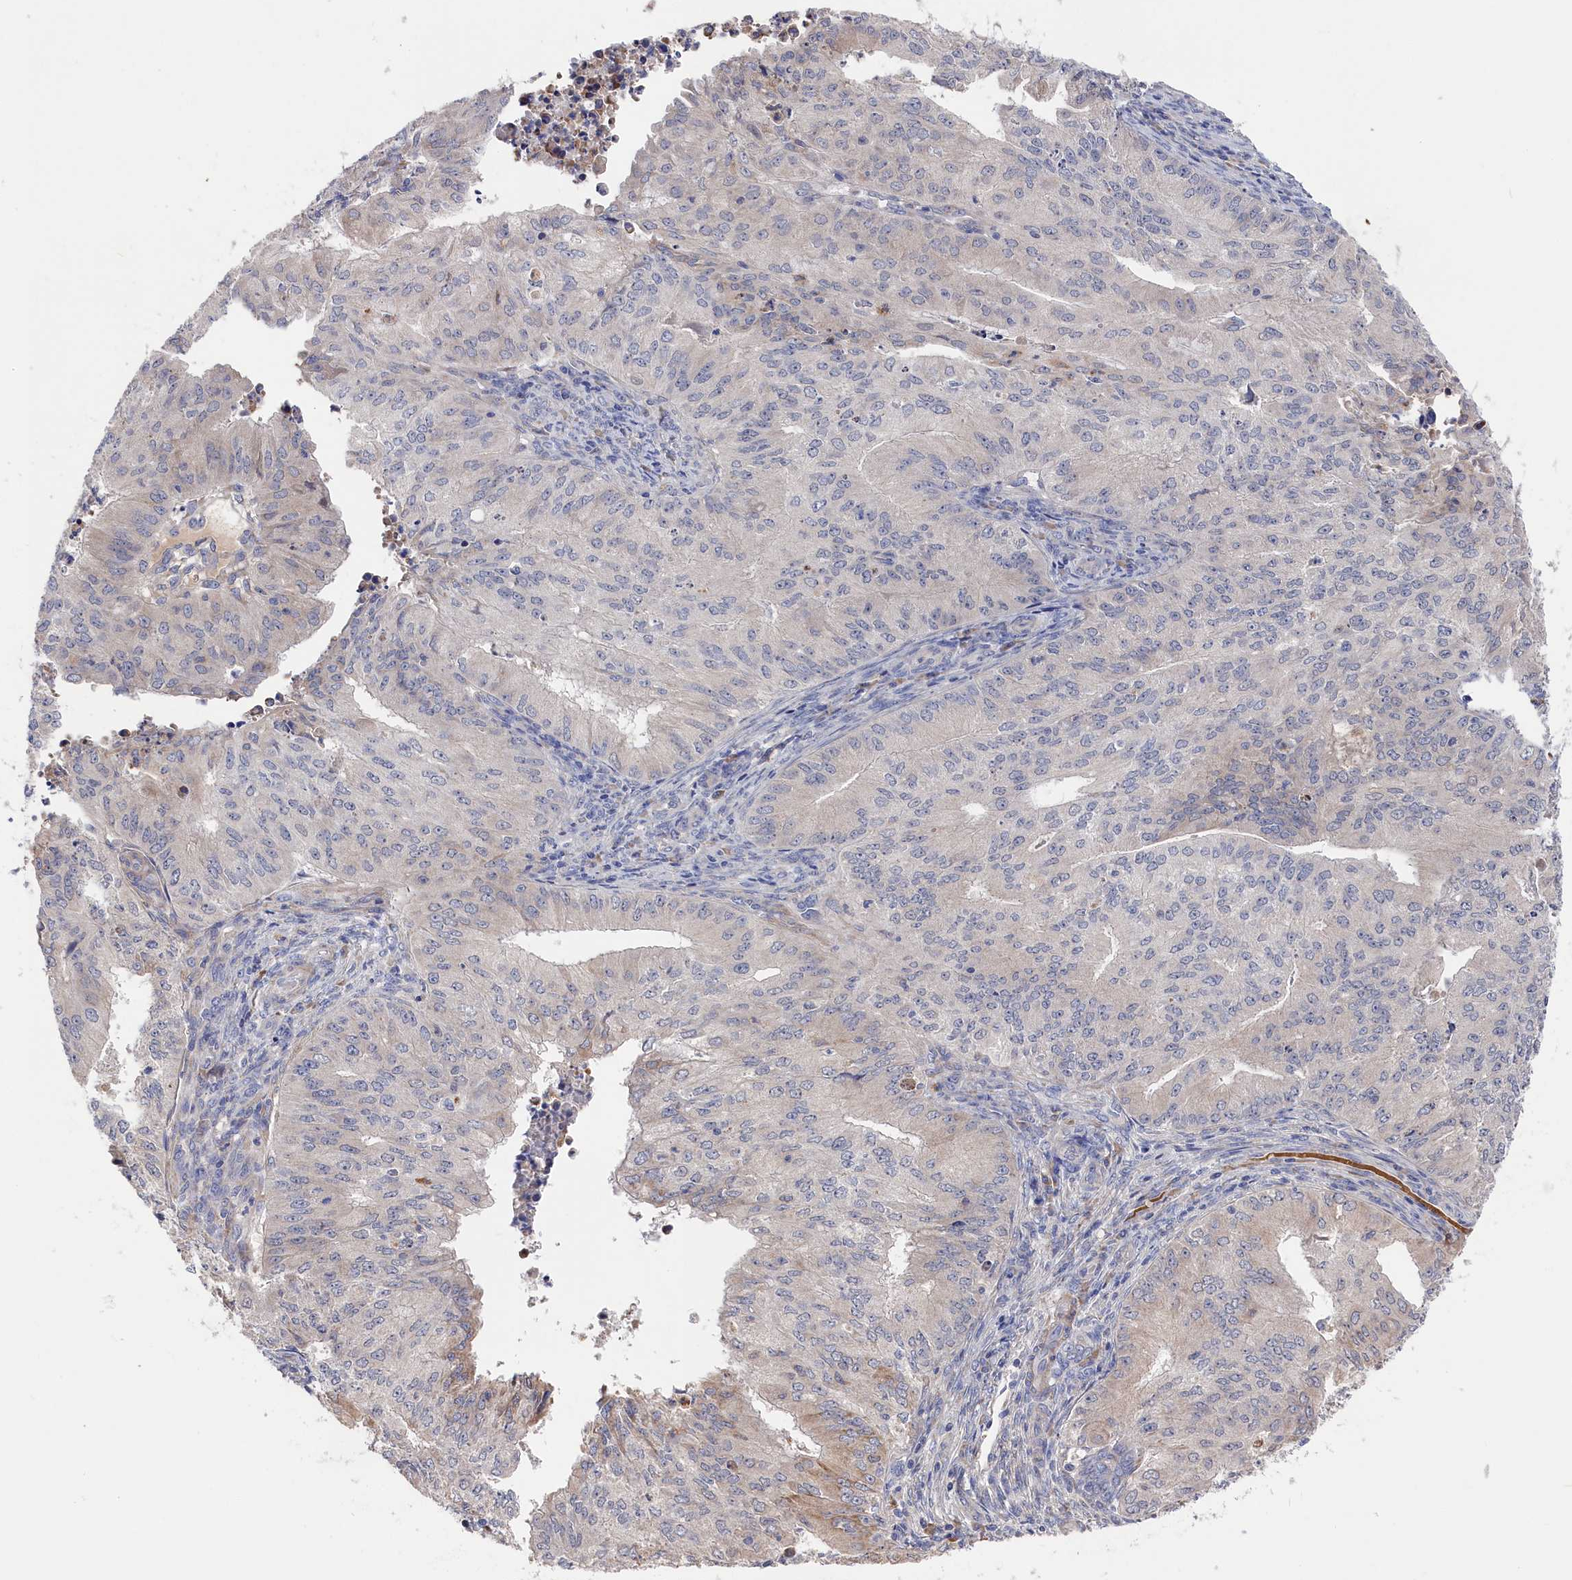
{"staining": {"intensity": "negative", "quantity": "none", "location": "none"}, "tissue": "endometrial cancer", "cell_type": "Tumor cells", "image_type": "cancer", "snomed": [{"axis": "morphology", "description": "Adenocarcinoma, NOS"}, {"axis": "topography", "description": "Endometrium"}], "caption": "Human endometrial cancer (adenocarcinoma) stained for a protein using IHC shows no positivity in tumor cells.", "gene": "CYB5D2", "patient": {"sex": "female", "age": 50}}